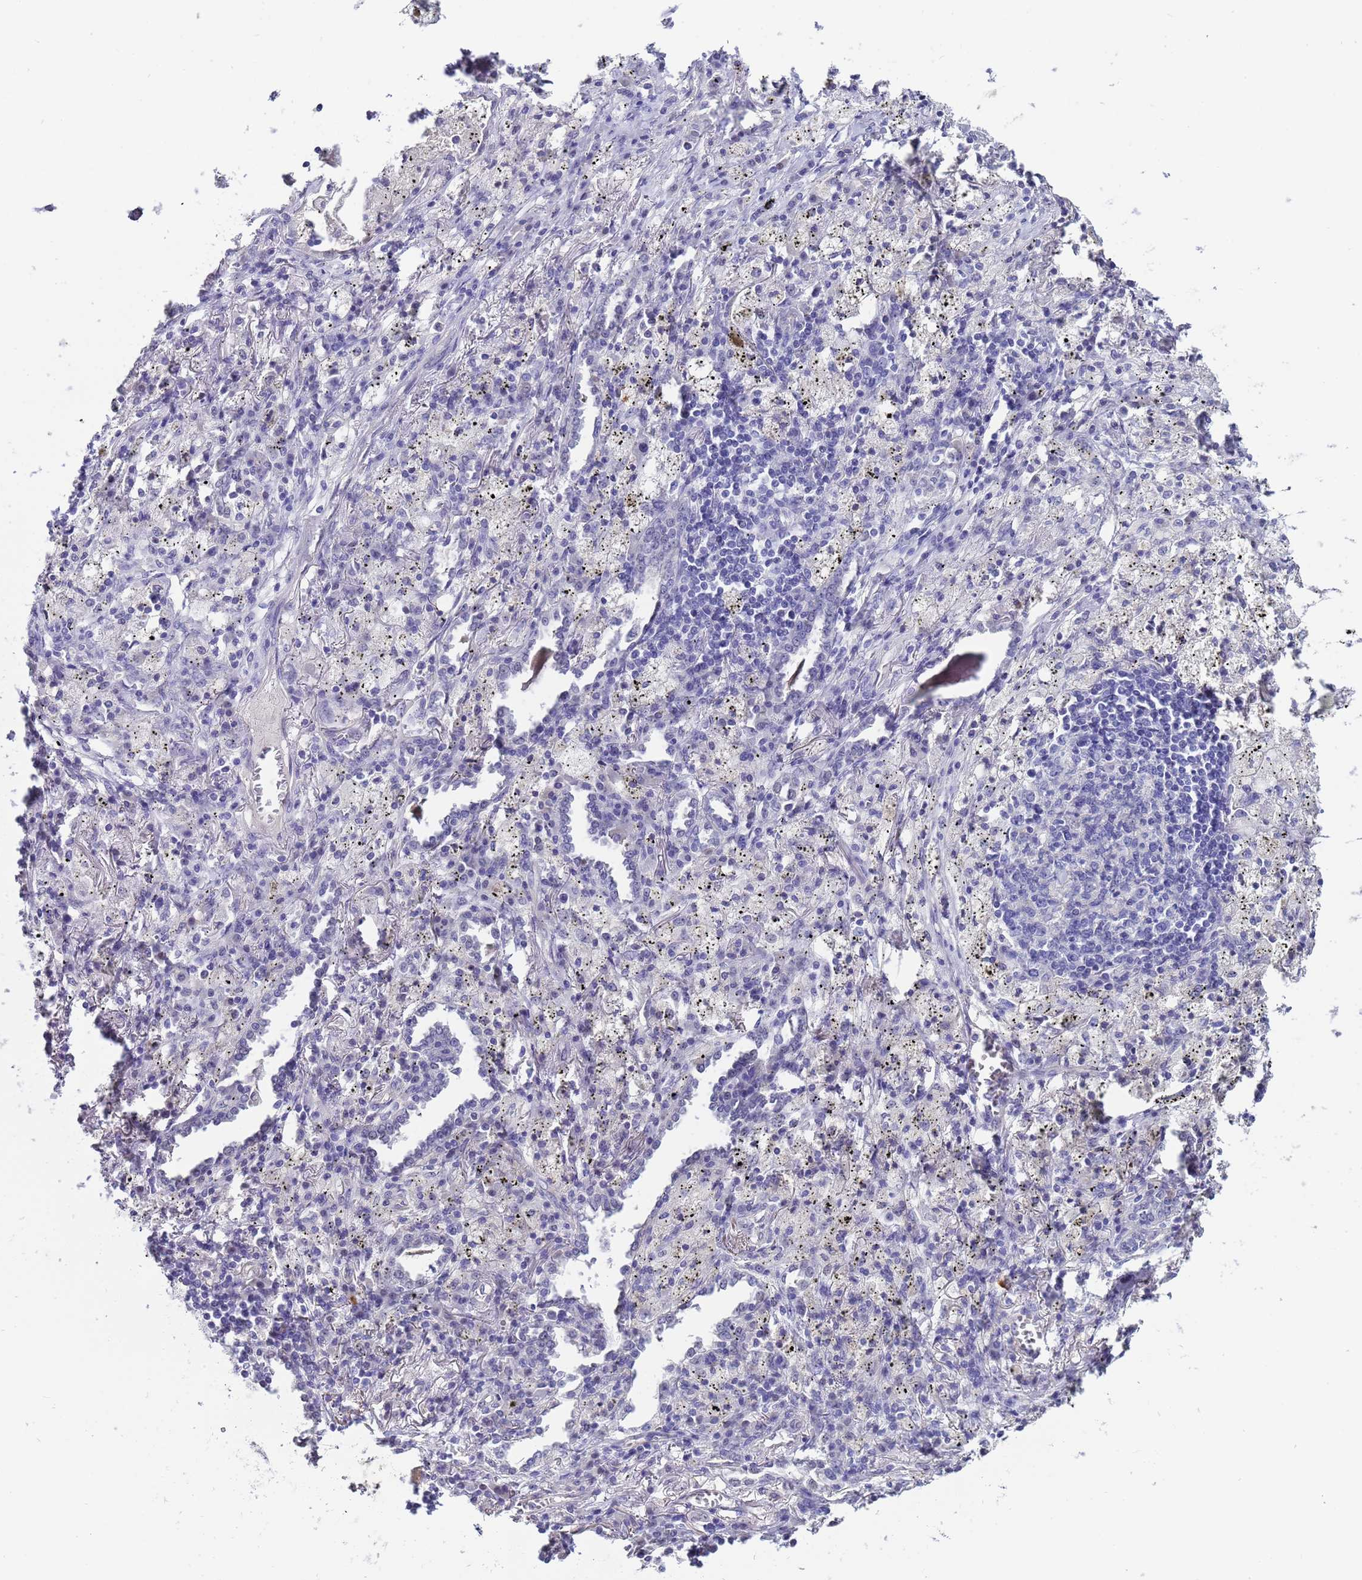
{"staining": {"intensity": "negative", "quantity": "none", "location": "none"}, "tissue": "lung cancer", "cell_type": "Tumor cells", "image_type": "cancer", "snomed": [{"axis": "morphology", "description": "Squamous cell carcinoma, NOS"}, {"axis": "topography", "description": "Lung"}], "caption": "High magnification brightfield microscopy of lung cancer (squamous cell carcinoma) stained with DAB (brown) and counterstained with hematoxylin (blue): tumor cells show no significant staining. (IHC, brightfield microscopy, high magnification).", "gene": "CTRC", "patient": {"sex": "female", "age": 63}}